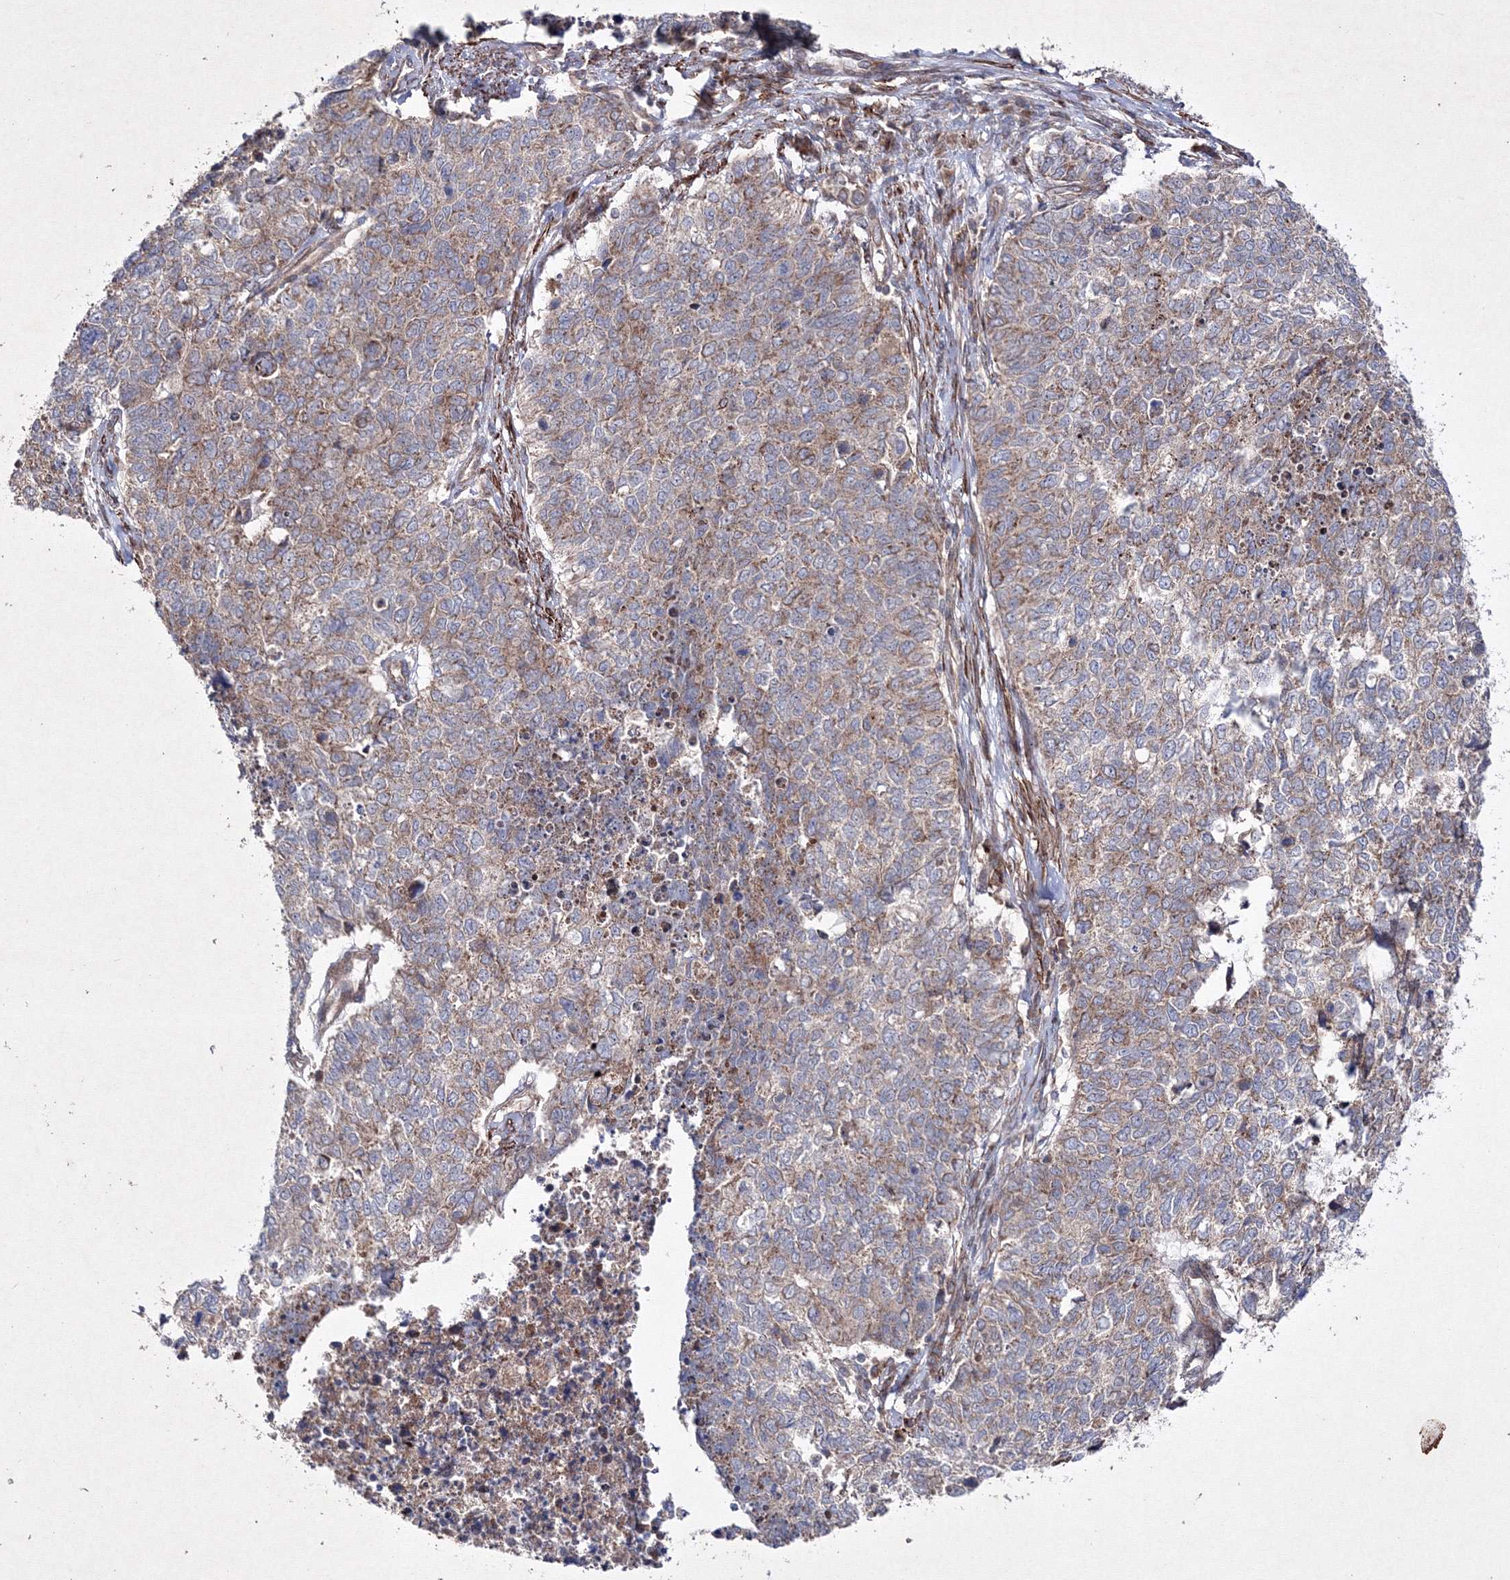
{"staining": {"intensity": "moderate", "quantity": "25%-75%", "location": "cytoplasmic/membranous"}, "tissue": "cervical cancer", "cell_type": "Tumor cells", "image_type": "cancer", "snomed": [{"axis": "morphology", "description": "Squamous cell carcinoma, NOS"}, {"axis": "topography", "description": "Cervix"}], "caption": "The image reveals immunohistochemical staining of cervical squamous cell carcinoma. There is moderate cytoplasmic/membranous expression is appreciated in about 25%-75% of tumor cells.", "gene": "GFM1", "patient": {"sex": "female", "age": 63}}